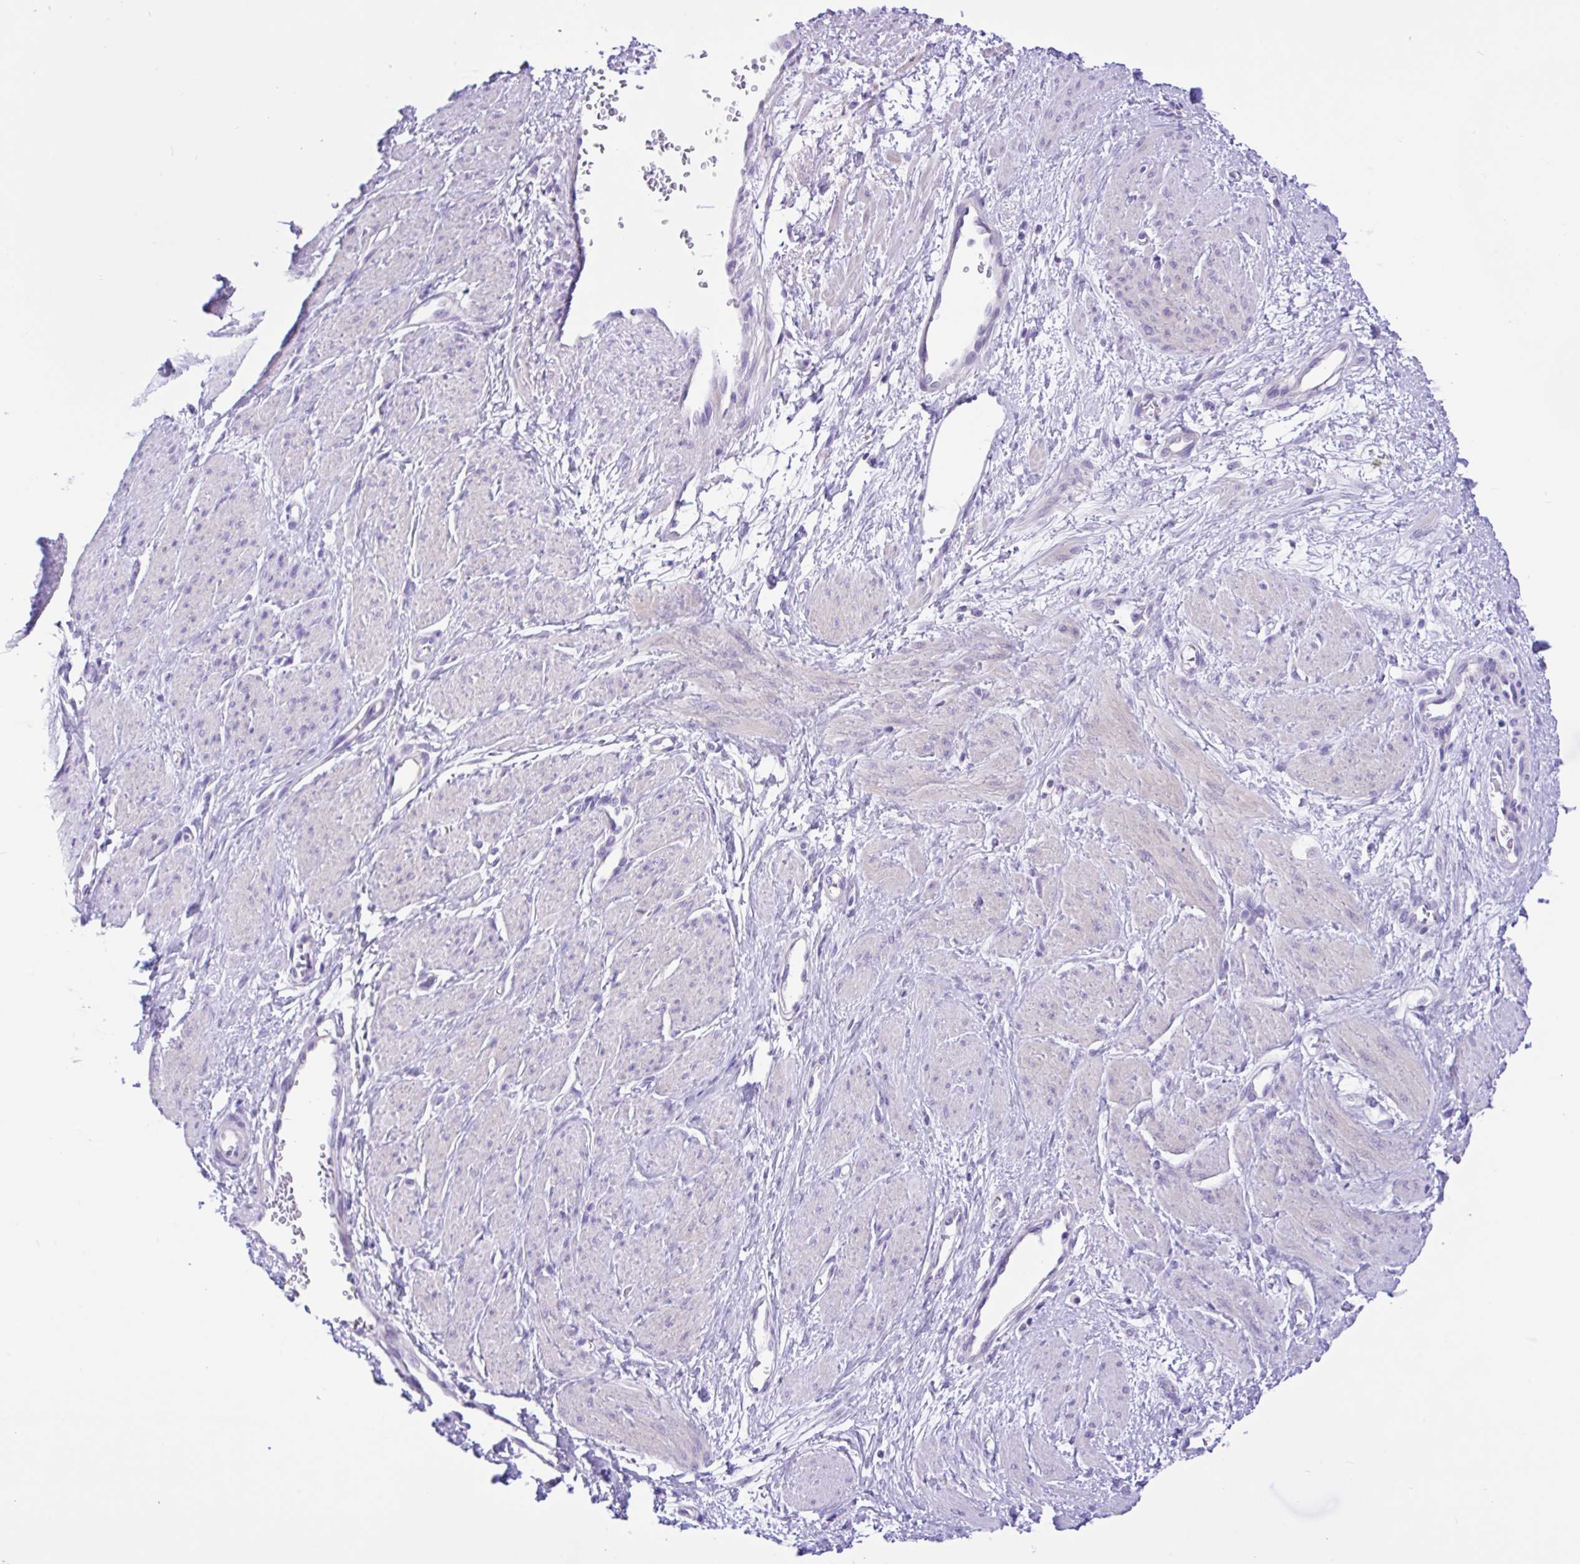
{"staining": {"intensity": "negative", "quantity": "none", "location": "none"}, "tissue": "smooth muscle", "cell_type": "Smooth muscle cells", "image_type": "normal", "snomed": [{"axis": "morphology", "description": "Normal tissue, NOS"}, {"axis": "topography", "description": "Smooth muscle"}, {"axis": "topography", "description": "Uterus"}], "caption": "A micrograph of smooth muscle stained for a protein reveals no brown staining in smooth muscle cells. (Stains: DAB immunohistochemistry (IHC) with hematoxylin counter stain, Microscopy: brightfield microscopy at high magnification).", "gene": "ANO4", "patient": {"sex": "female", "age": 39}}